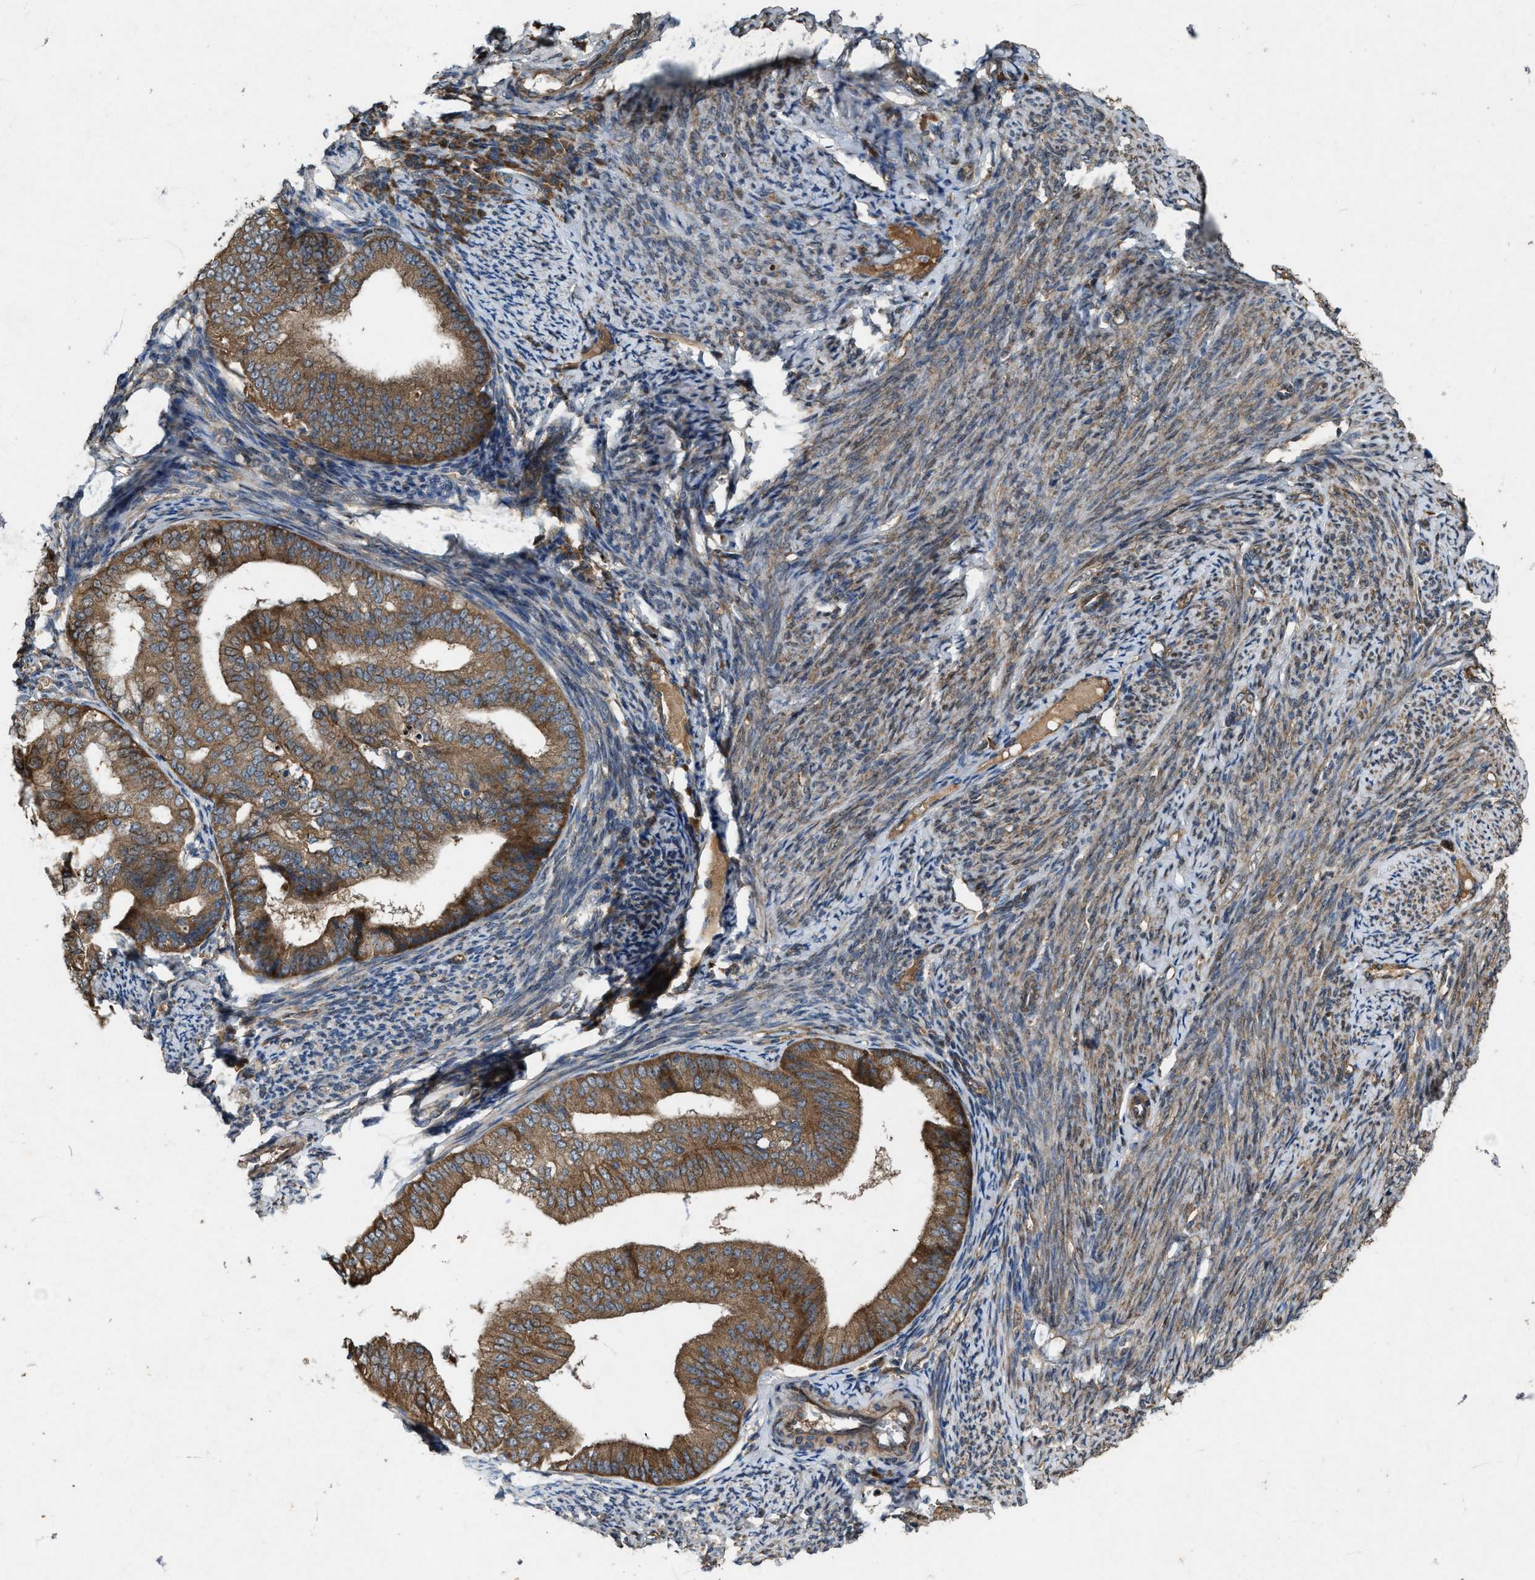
{"staining": {"intensity": "moderate", "quantity": ">75%", "location": "cytoplasmic/membranous"}, "tissue": "endometrial cancer", "cell_type": "Tumor cells", "image_type": "cancer", "snomed": [{"axis": "morphology", "description": "Adenocarcinoma, NOS"}, {"axis": "topography", "description": "Endometrium"}], "caption": "A micrograph of endometrial adenocarcinoma stained for a protein exhibits moderate cytoplasmic/membranous brown staining in tumor cells. (Brightfield microscopy of DAB IHC at high magnification).", "gene": "PDP2", "patient": {"sex": "female", "age": 63}}